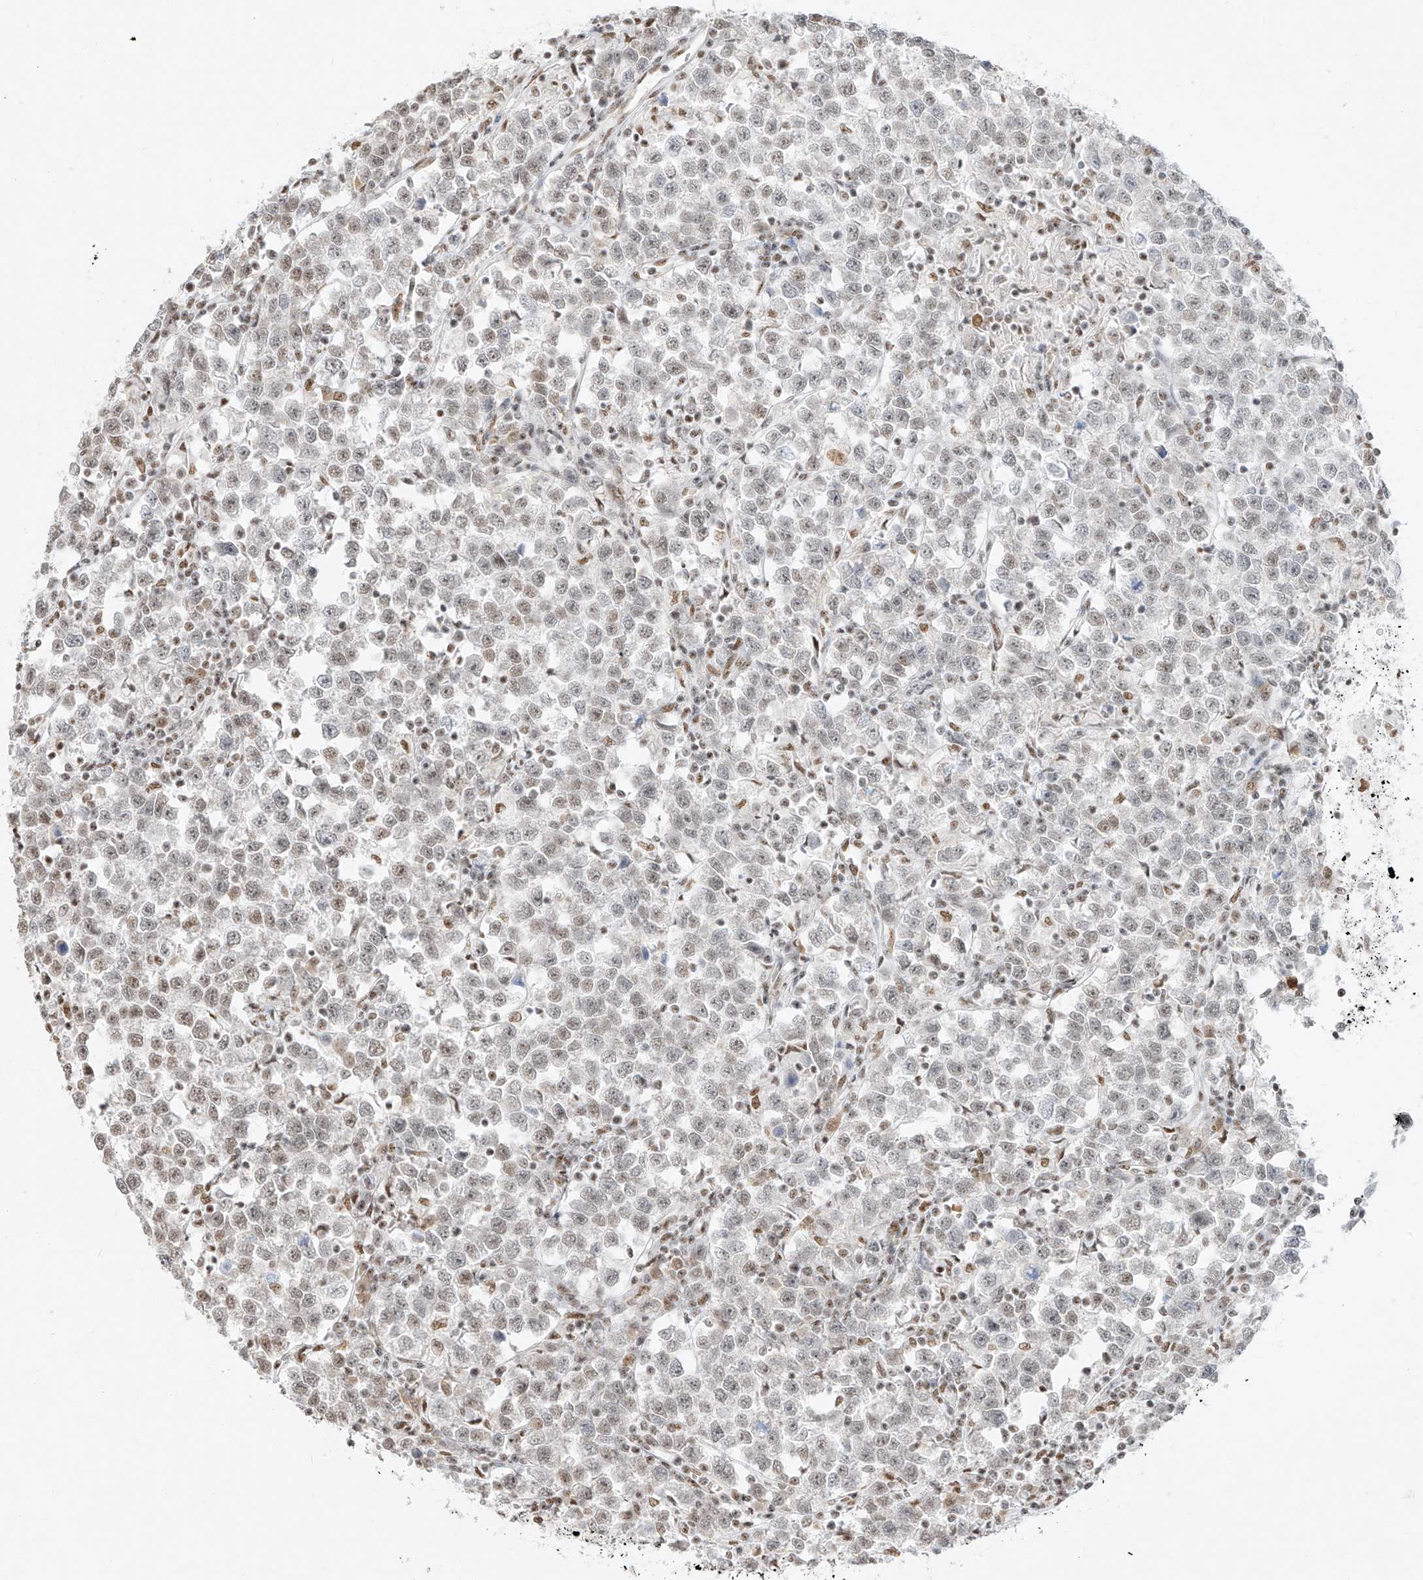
{"staining": {"intensity": "negative", "quantity": "none", "location": "none"}, "tissue": "testis cancer", "cell_type": "Tumor cells", "image_type": "cancer", "snomed": [{"axis": "morphology", "description": "Normal tissue, NOS"}, {"axis": "morphology", "description": "Seminoma, NOS"}, {"axis": "topography", "description": "Testis"}], "caption": "The histopathology image displays no staining of tumor cells in testis cancer. Nuclei are stained in blue.", "gene": "NHSL1", "patient": {"sex": "male", "age": 43}}